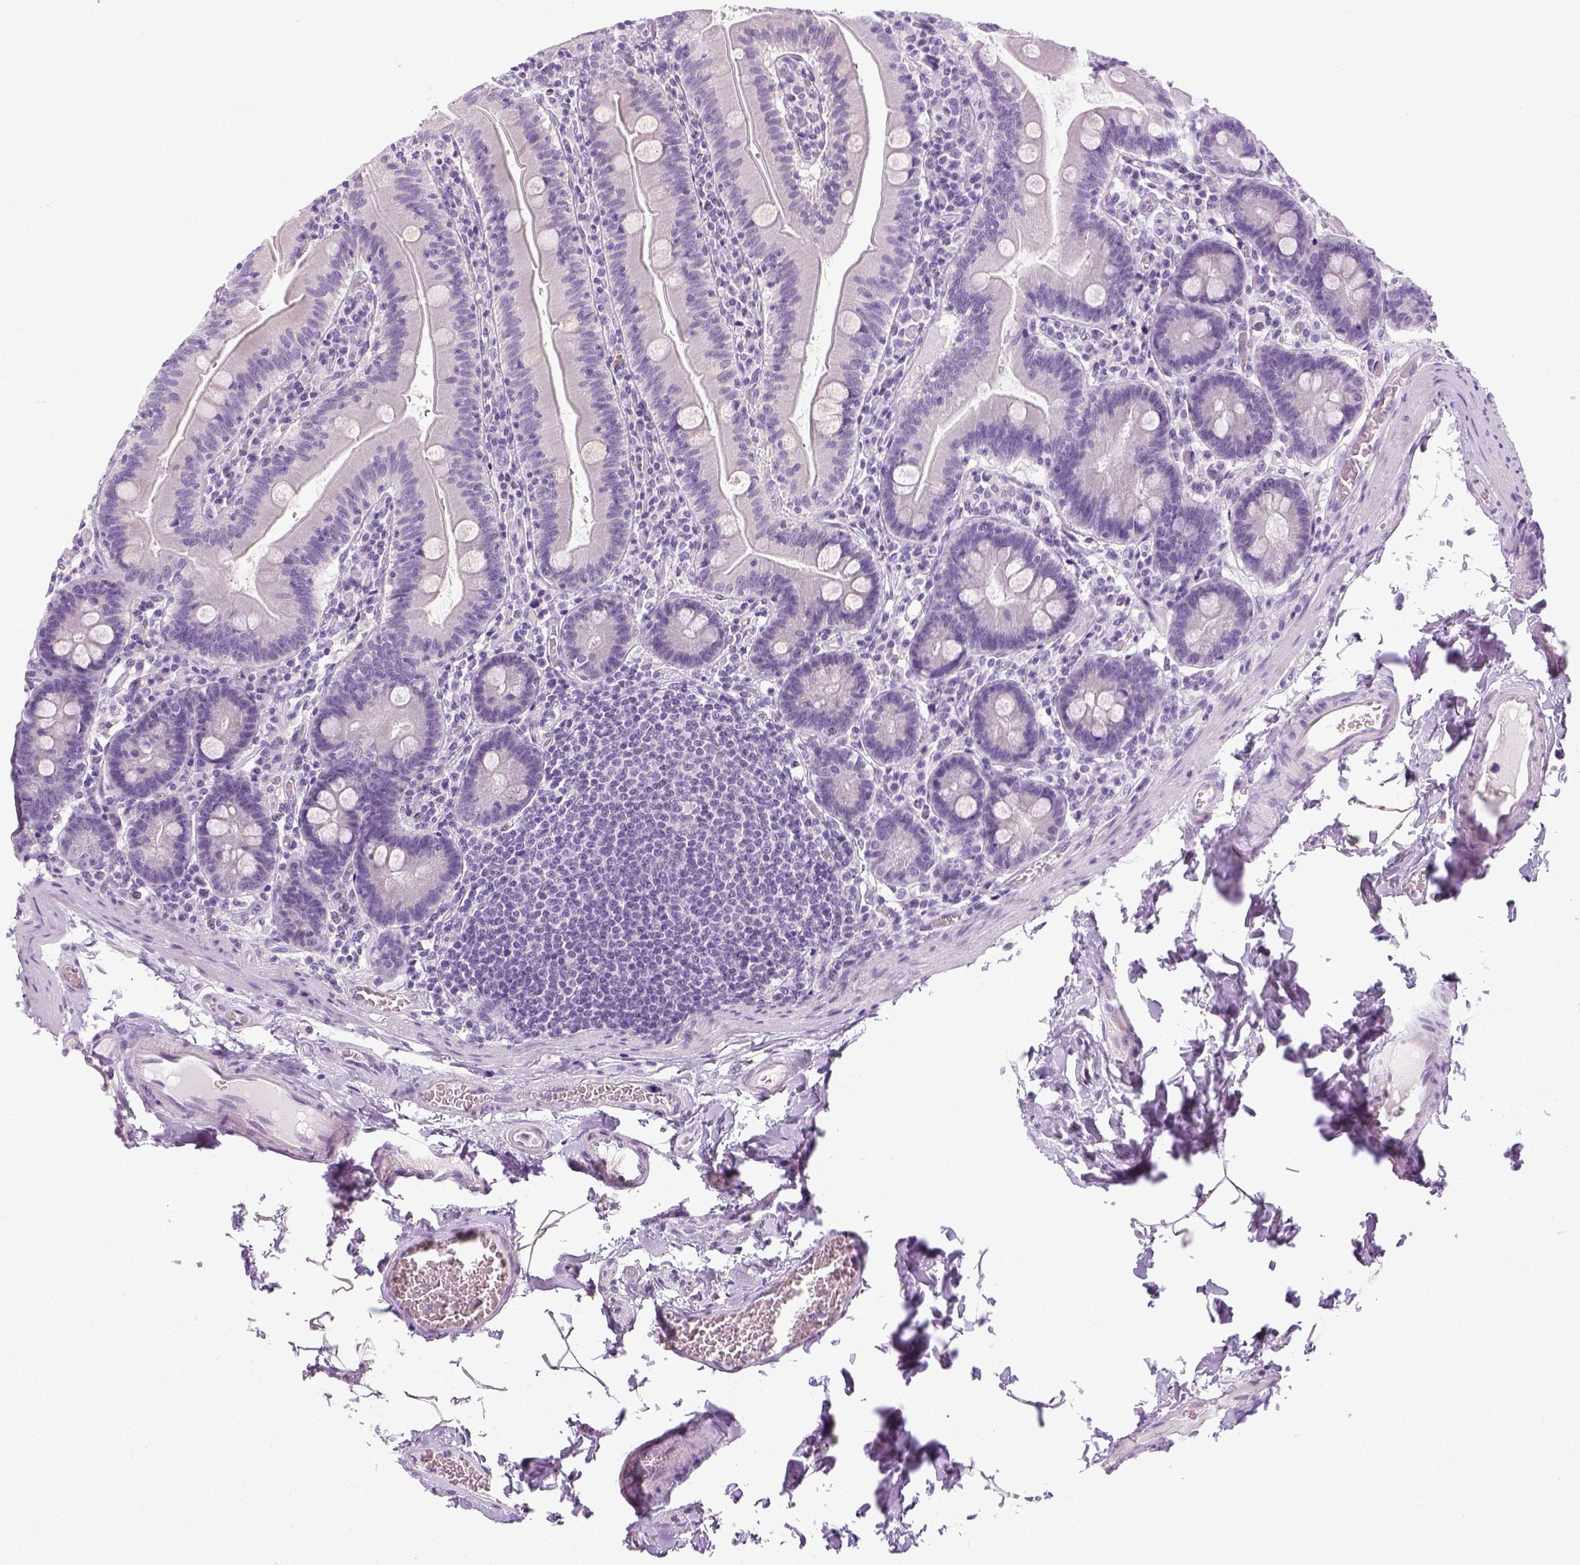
{"staining": {"intensity": "negative", "quantity": "none", "location": "none"}, "tissue": "small intestine", "cell_type": "Glandular cells", "image_type": "normal", "snomed": [{"axis": "morphology", "description": "Normal tissue, NOS"}, {"axis": "topography", "description": "Small intestine"}], "caption": "Immunohistochemistry image of benign small intestine: small intestine stained with DAB demonstrates no significant protein staining in glandular cells. (DAB immunohistochemistry with hematoxylin counter stain).", "gene": "LGSN", "patient": {"sex": "male", "age": 37}}